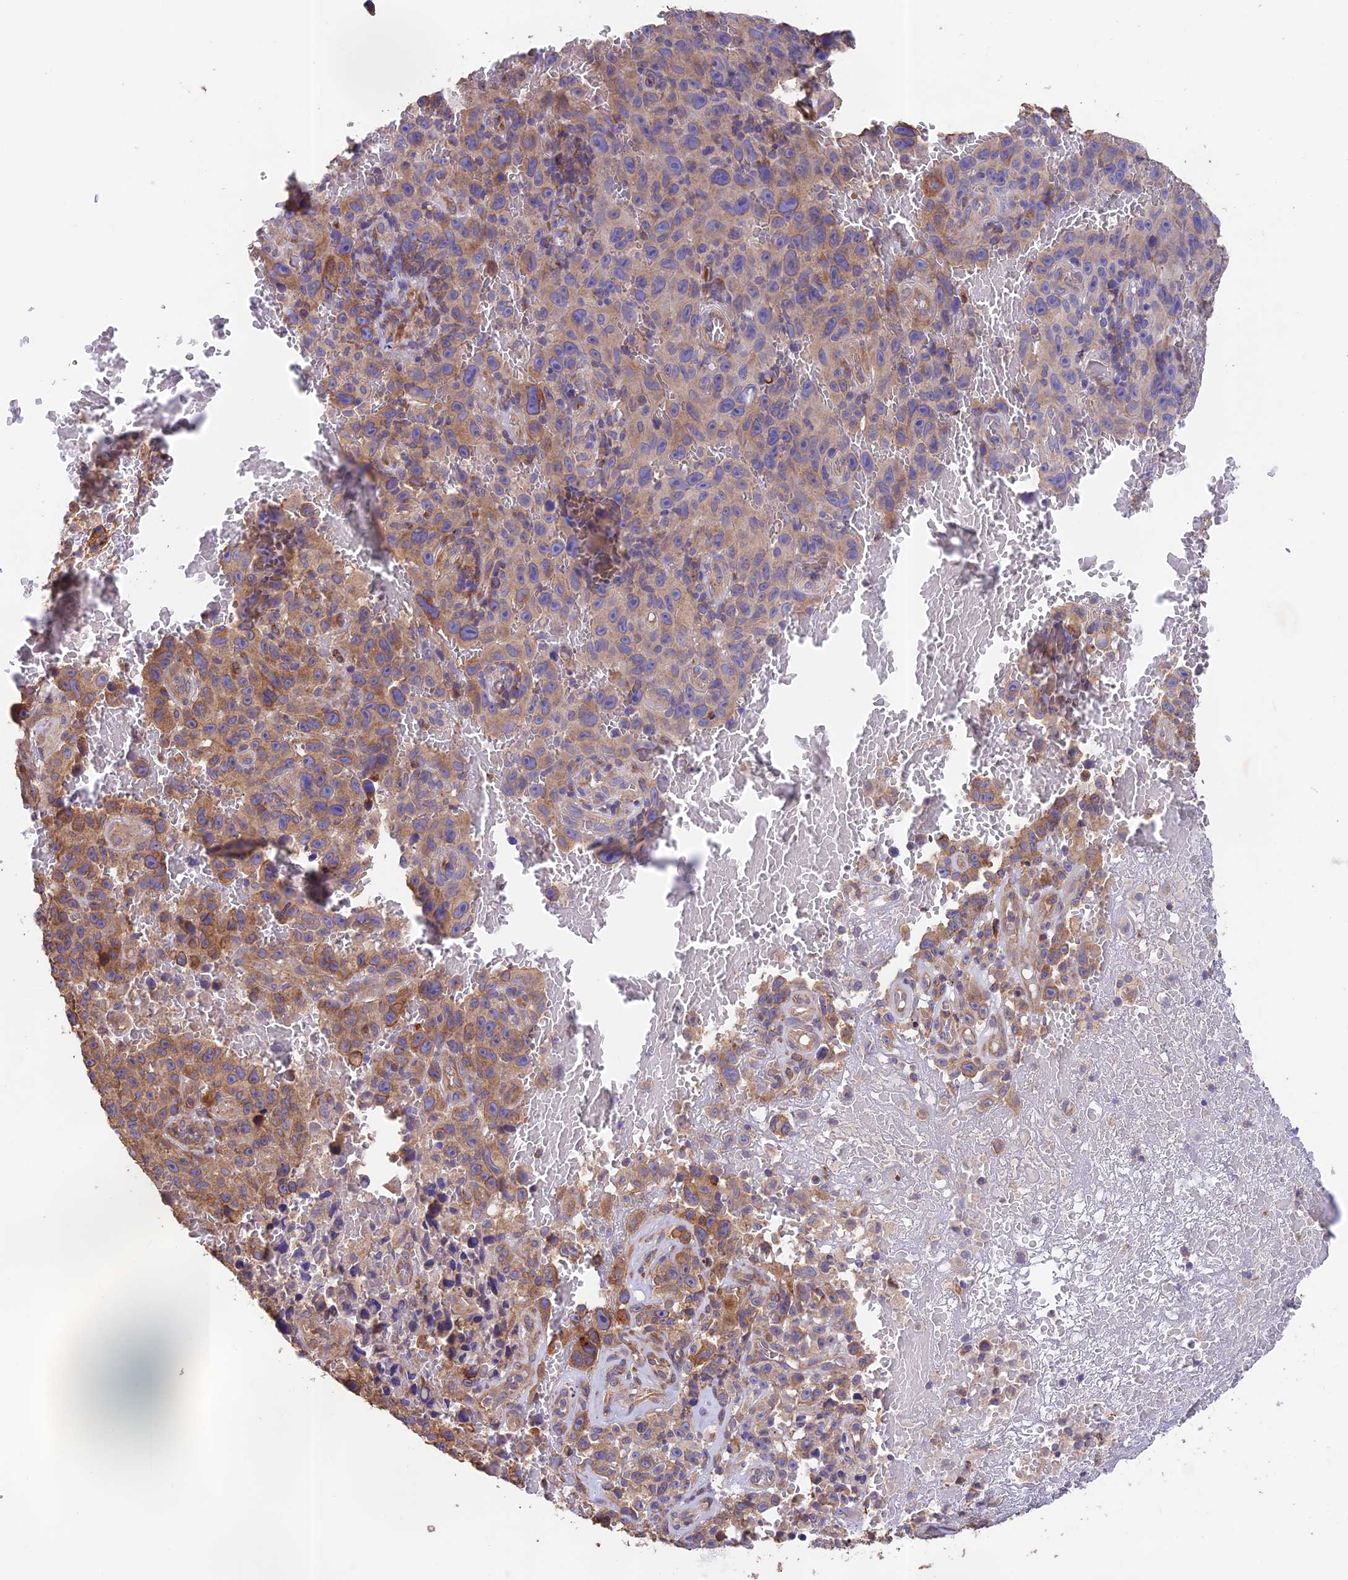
{"staining": {"intensity": "moderate", "quantity": ">75%", "location": "cytoplasmic/membranous"}, "tissue": "melanoma", "cell_type": "Tumor cells", "image_type": "cancer", "snomed": [{"axis": "morphology", "description": "Malignant melanoma, NOS"}, {"axis": "topography", "description": "Skin"}], "caption": "DAB immunohistochemical staining of malignant melanoma exhibits moderate cytoplasmic/membranous protein staining in about >75% of tumor cells.", "gene": "EMC3", "patient": {"sex": "female", "age": 82}}